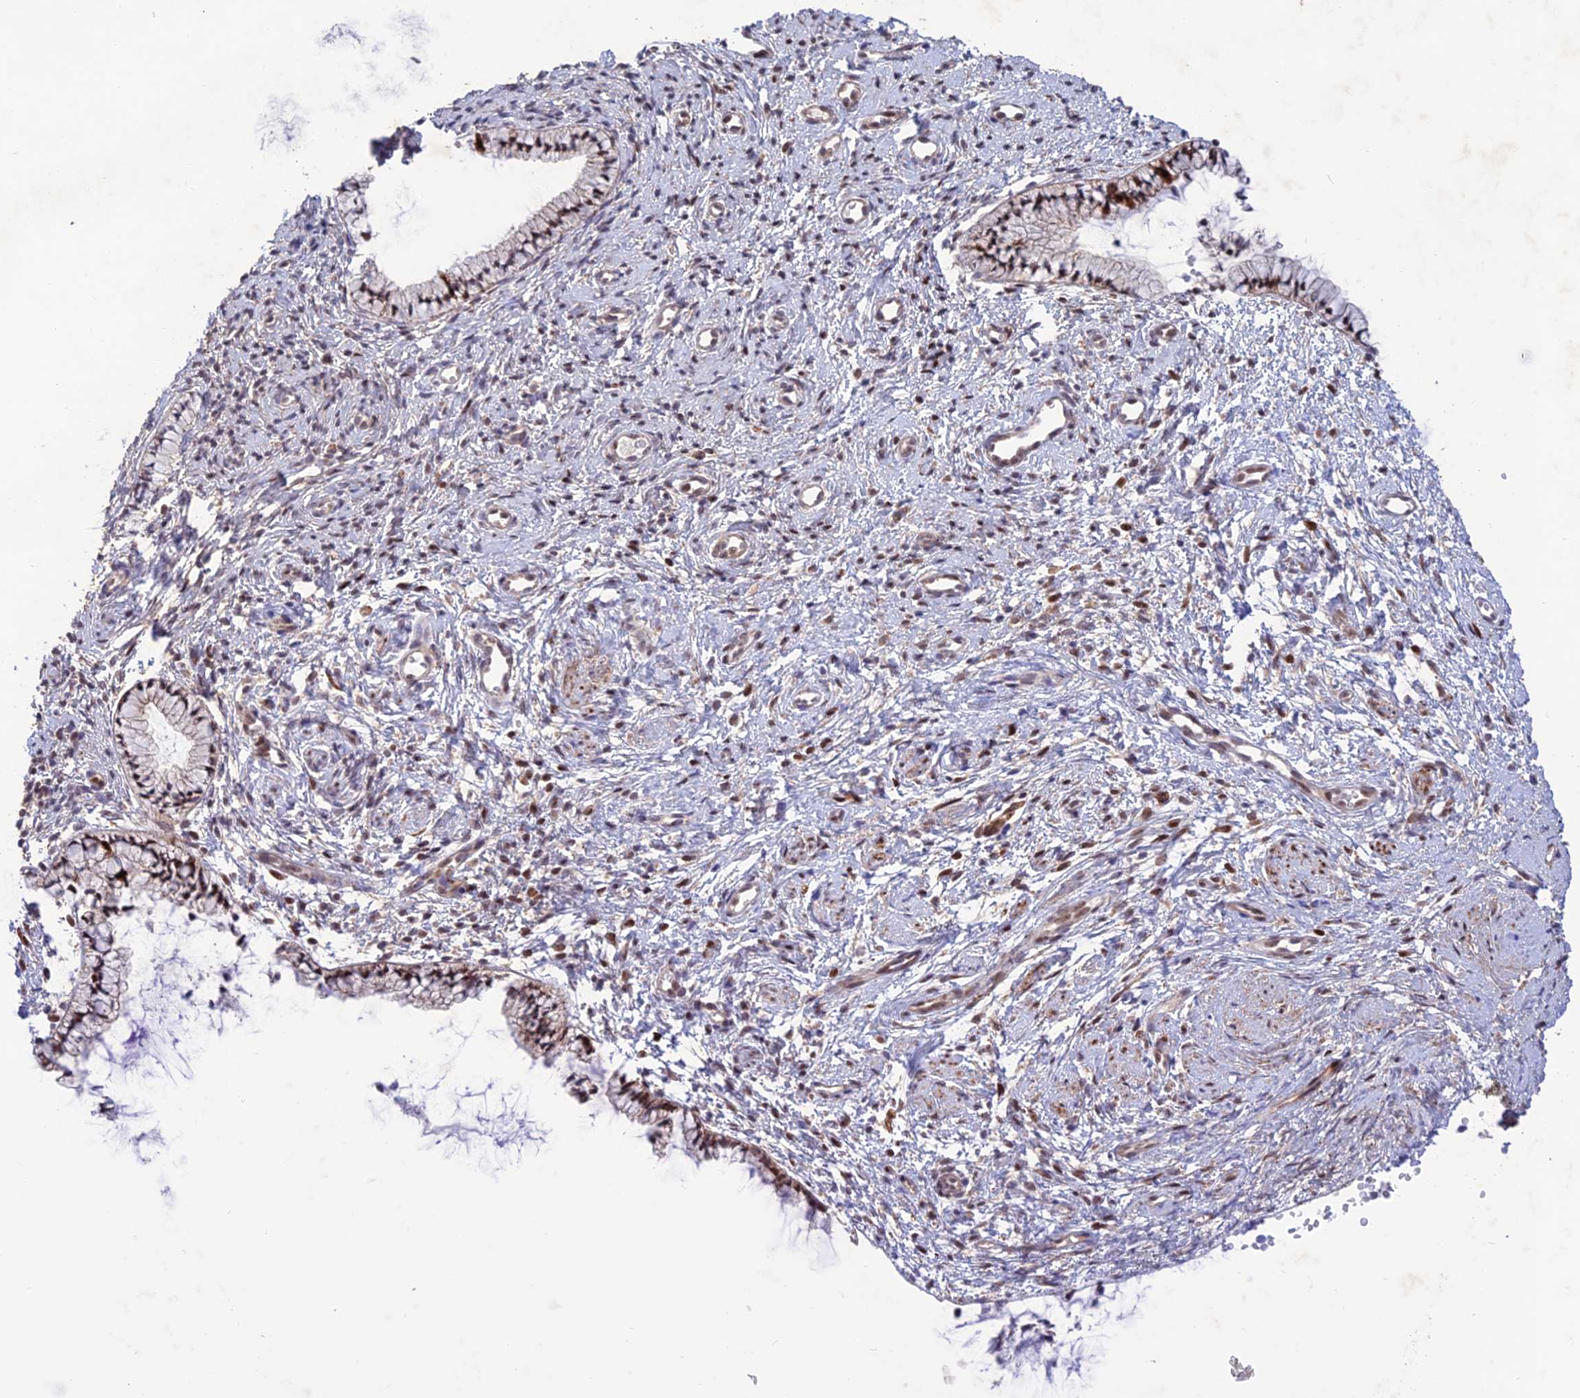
{"staining": {"intensity": "strong", "quantity": "25%-75%", "location": "cytoplasmic/membranous,nuclear"}, "tissue": "cervix", "cell_type": "Glandular cells", "image_type": "normal", "snomed": [{"axis": "morphology", "description": "Normal tissue, NOS"}, {"axis": "topography", "description": "Cervix"}], "caption": "Immunohistochemical staining of normal cervix displays 25%-75% levels of strong cytoplasmic/membranous,nuclear protein positivity in approximately 25%-75% of glandular cells. Nuclei are stained in blue.", "gene": "WDR55", "patient": {"sex": "female", "age": 57}}